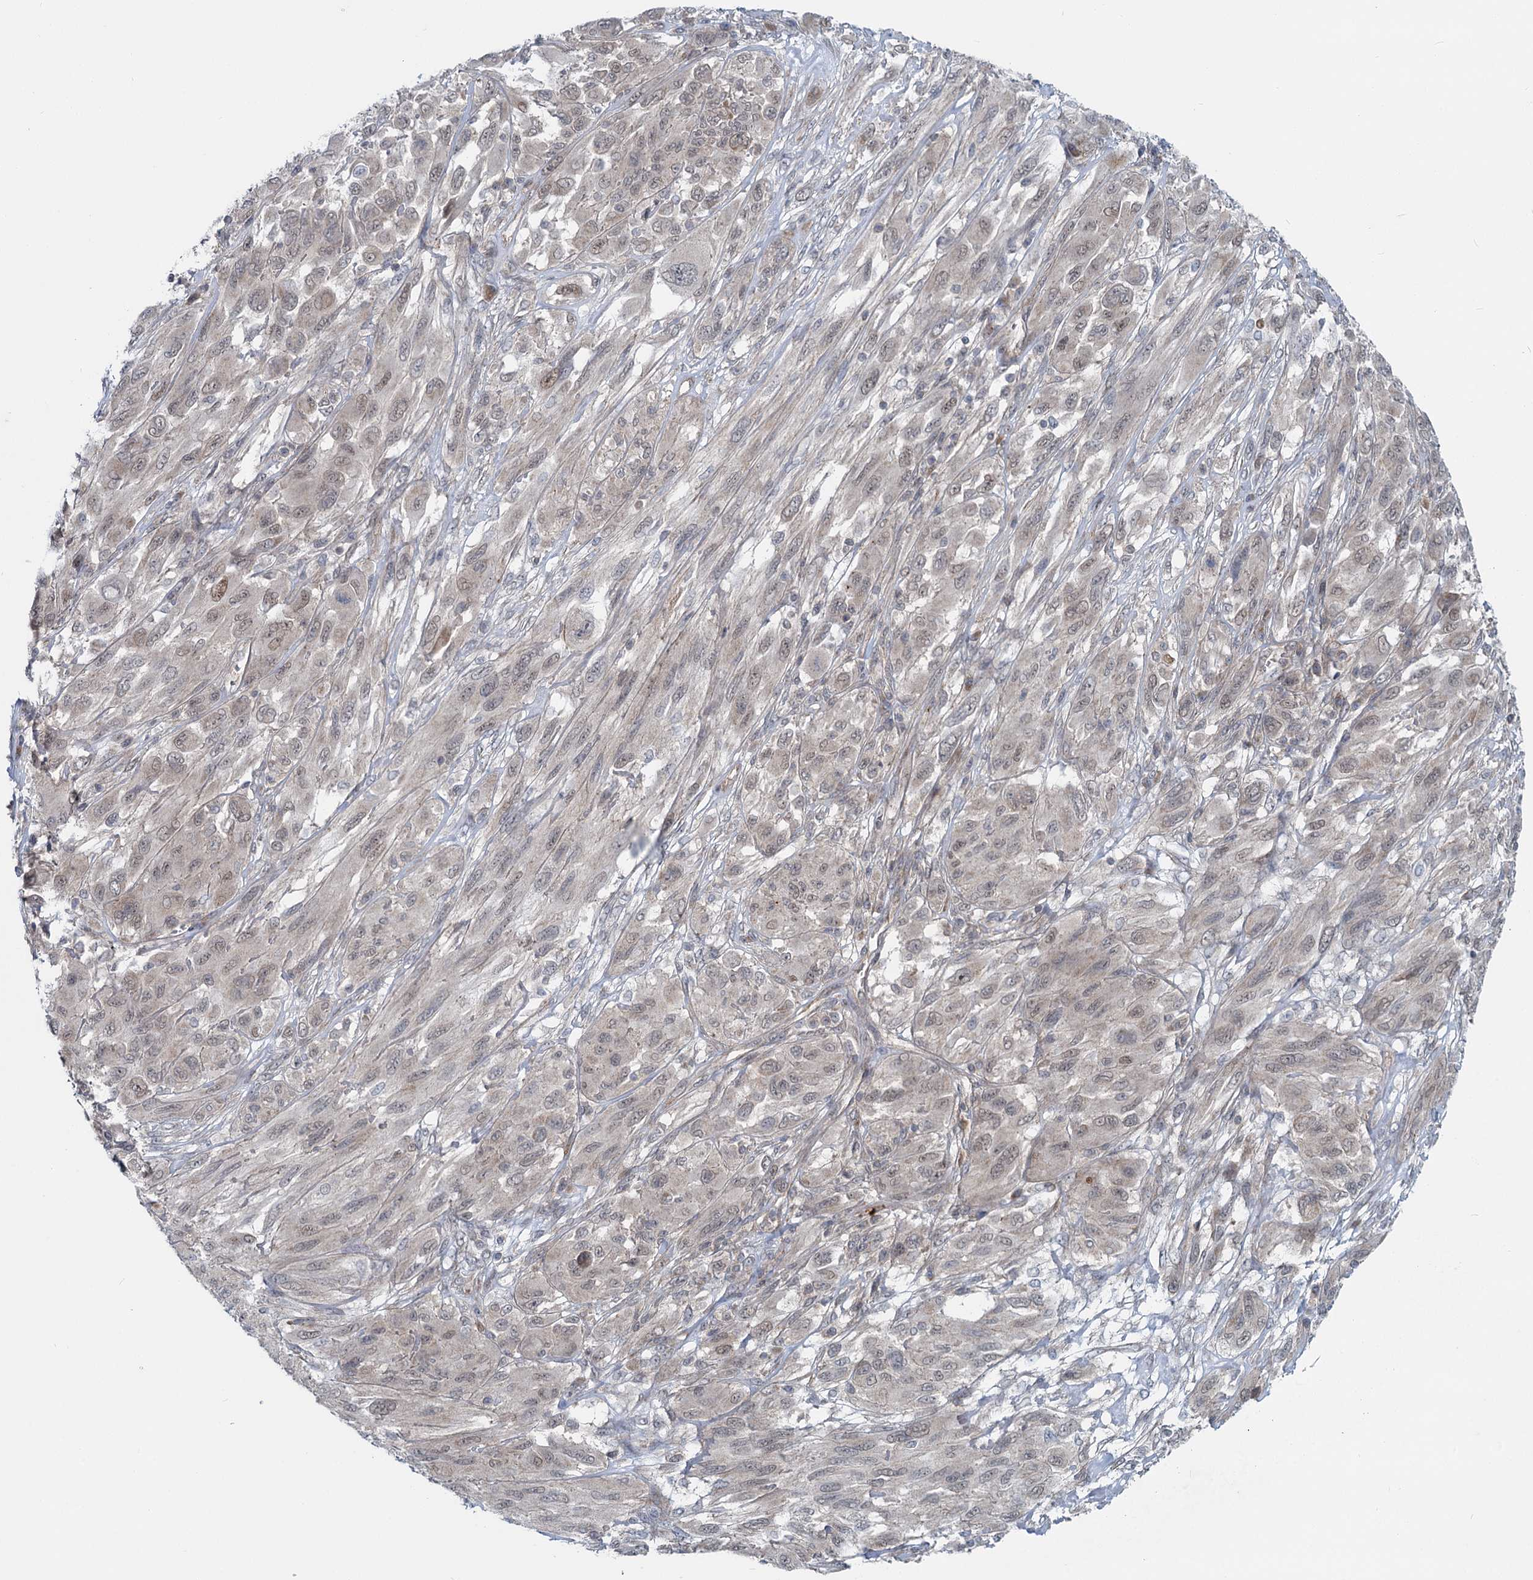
{"staining": {"intensity": "moderate", "quantity": "<25%", "location": "nuclear"}, "tissue": "melanoma", "cell_type": "Tumor cells", "image_type": "cancer", "snomed": [{"axis": "morphology", "description": "Malignant melanoma, NOS"}, {"axis": "topography", "description": "Skin"}], "caption": "Immunohistochemistry of melanoma exhibits low levels of moderate nuclear positivity in approximately <25% of tumor cells. (Brightfield microscopy of DAB IHC at high magnification).", "gene": "ADCY2", "patient": {"sex": "female", "age": 91}}